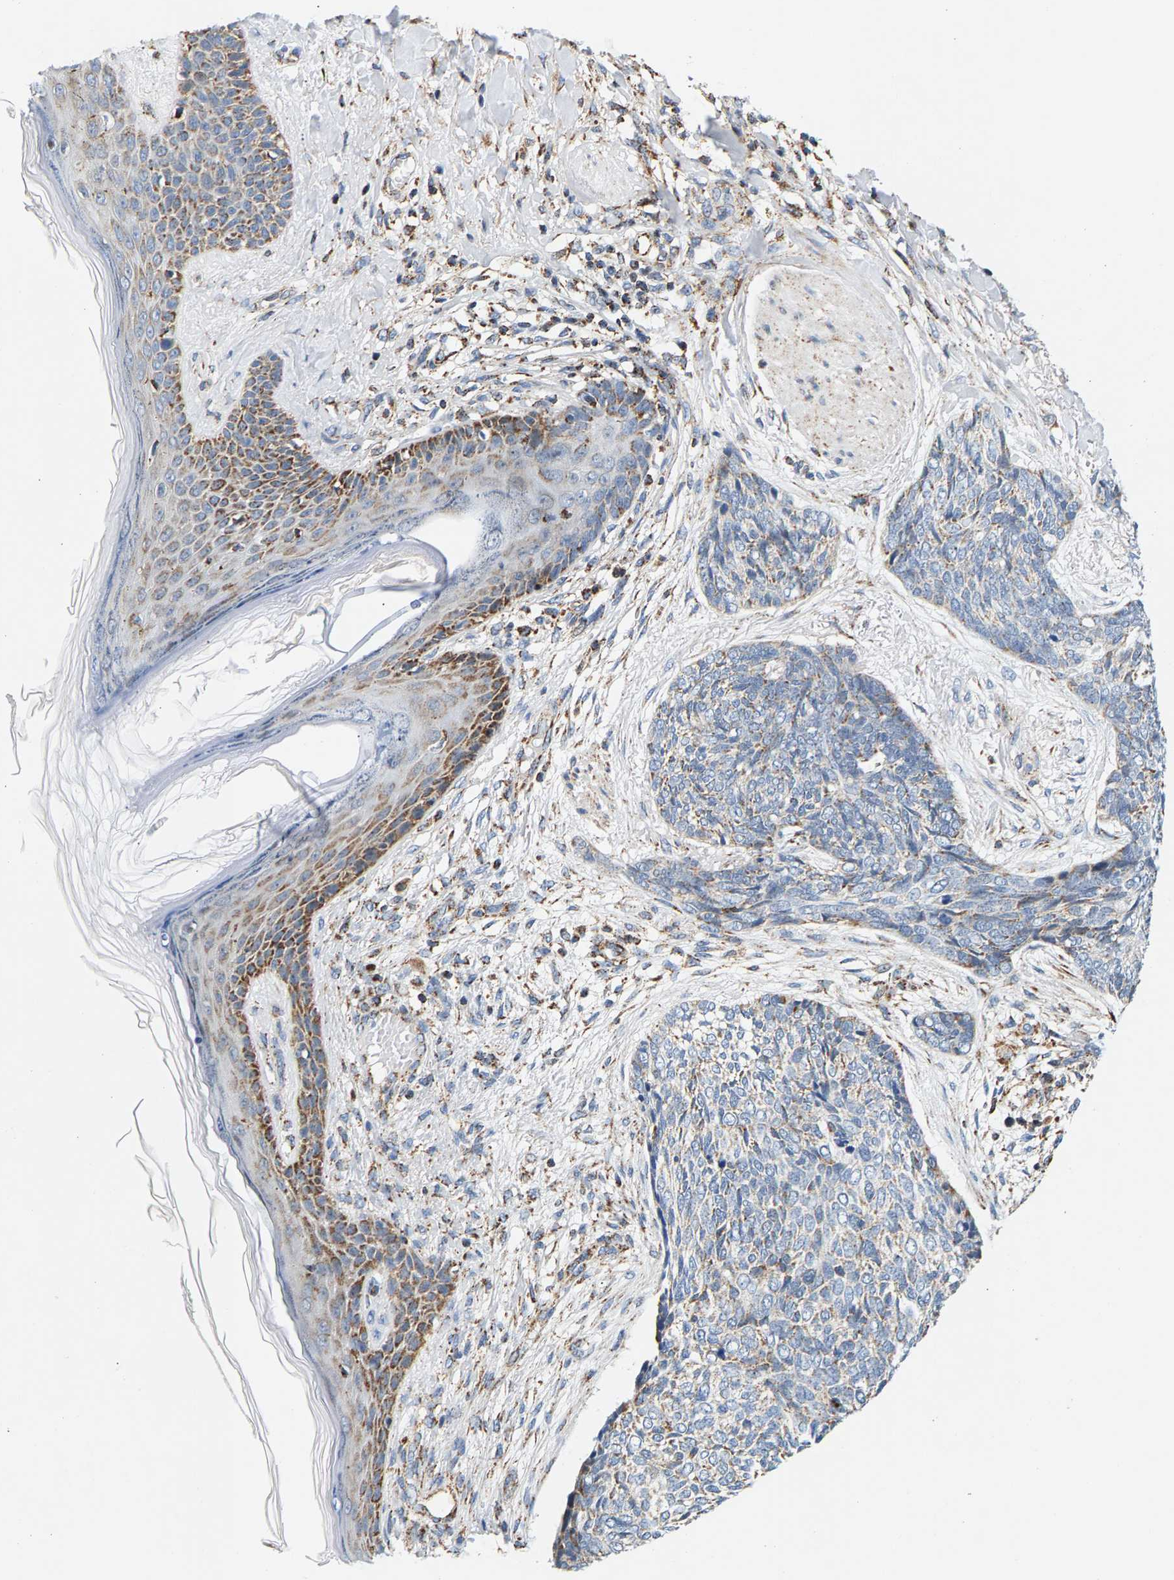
{"staining": {"intensity": "moderate", "quantity": "<25%", "location": "cytoplasmic/membranous"}, "tissue": "skin cancer", "cell_type": "Tumor cells", "image_type": "cancer", "snomed": [{"axis": "morphology", "description": "Basal cell carcinoma"}, {"axis": "topography", "description": "Skin"}], "caption": "Immunohistochemical staining of skin cancer demonstrates low levels of moderate cytoplasmic/membranous positivity in approximately <25% of tumor cells. (DAB IHC with brightfield microscopy, high magnification).", "gene": "PDE1A", "patient": {"sex": "female", "age": 84}}